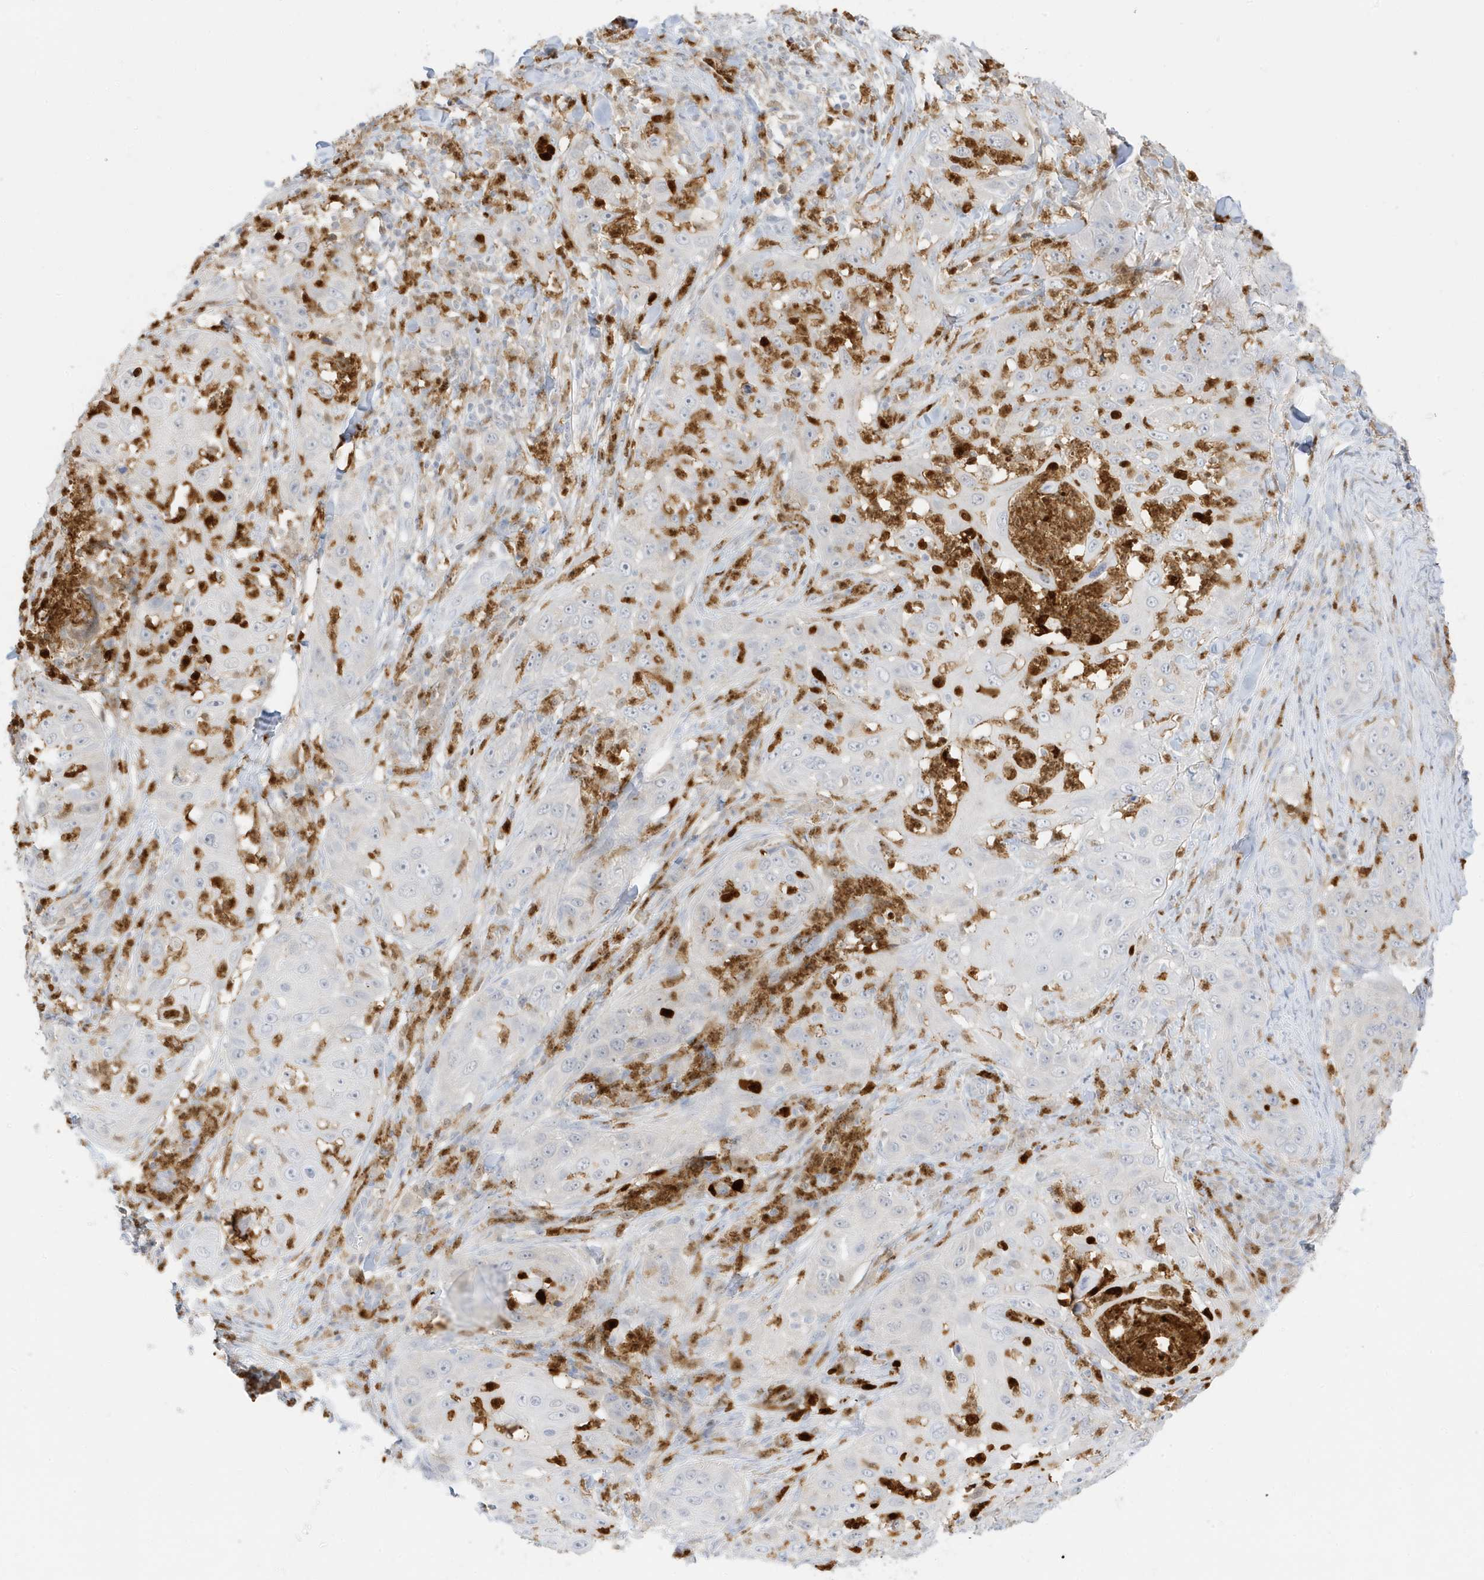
{"staining": {"intensity": "negative", "quantity": "none", "location": "none"}, "tissue": "skin cancer", "cell_type": "Tumor cells", "image_type": "cancer", "snomed": [{"axis": "morphology", "description": "Squamous cell carcinoma, NOS"}, {"axis": "topography", "description": "Skin"}], "caption": "Immunohistochemical staining of human skin cancer reveals no significant expression in tumor cells.", "gene": "GCA", "patient": {"sex": "female", "age": 44}}